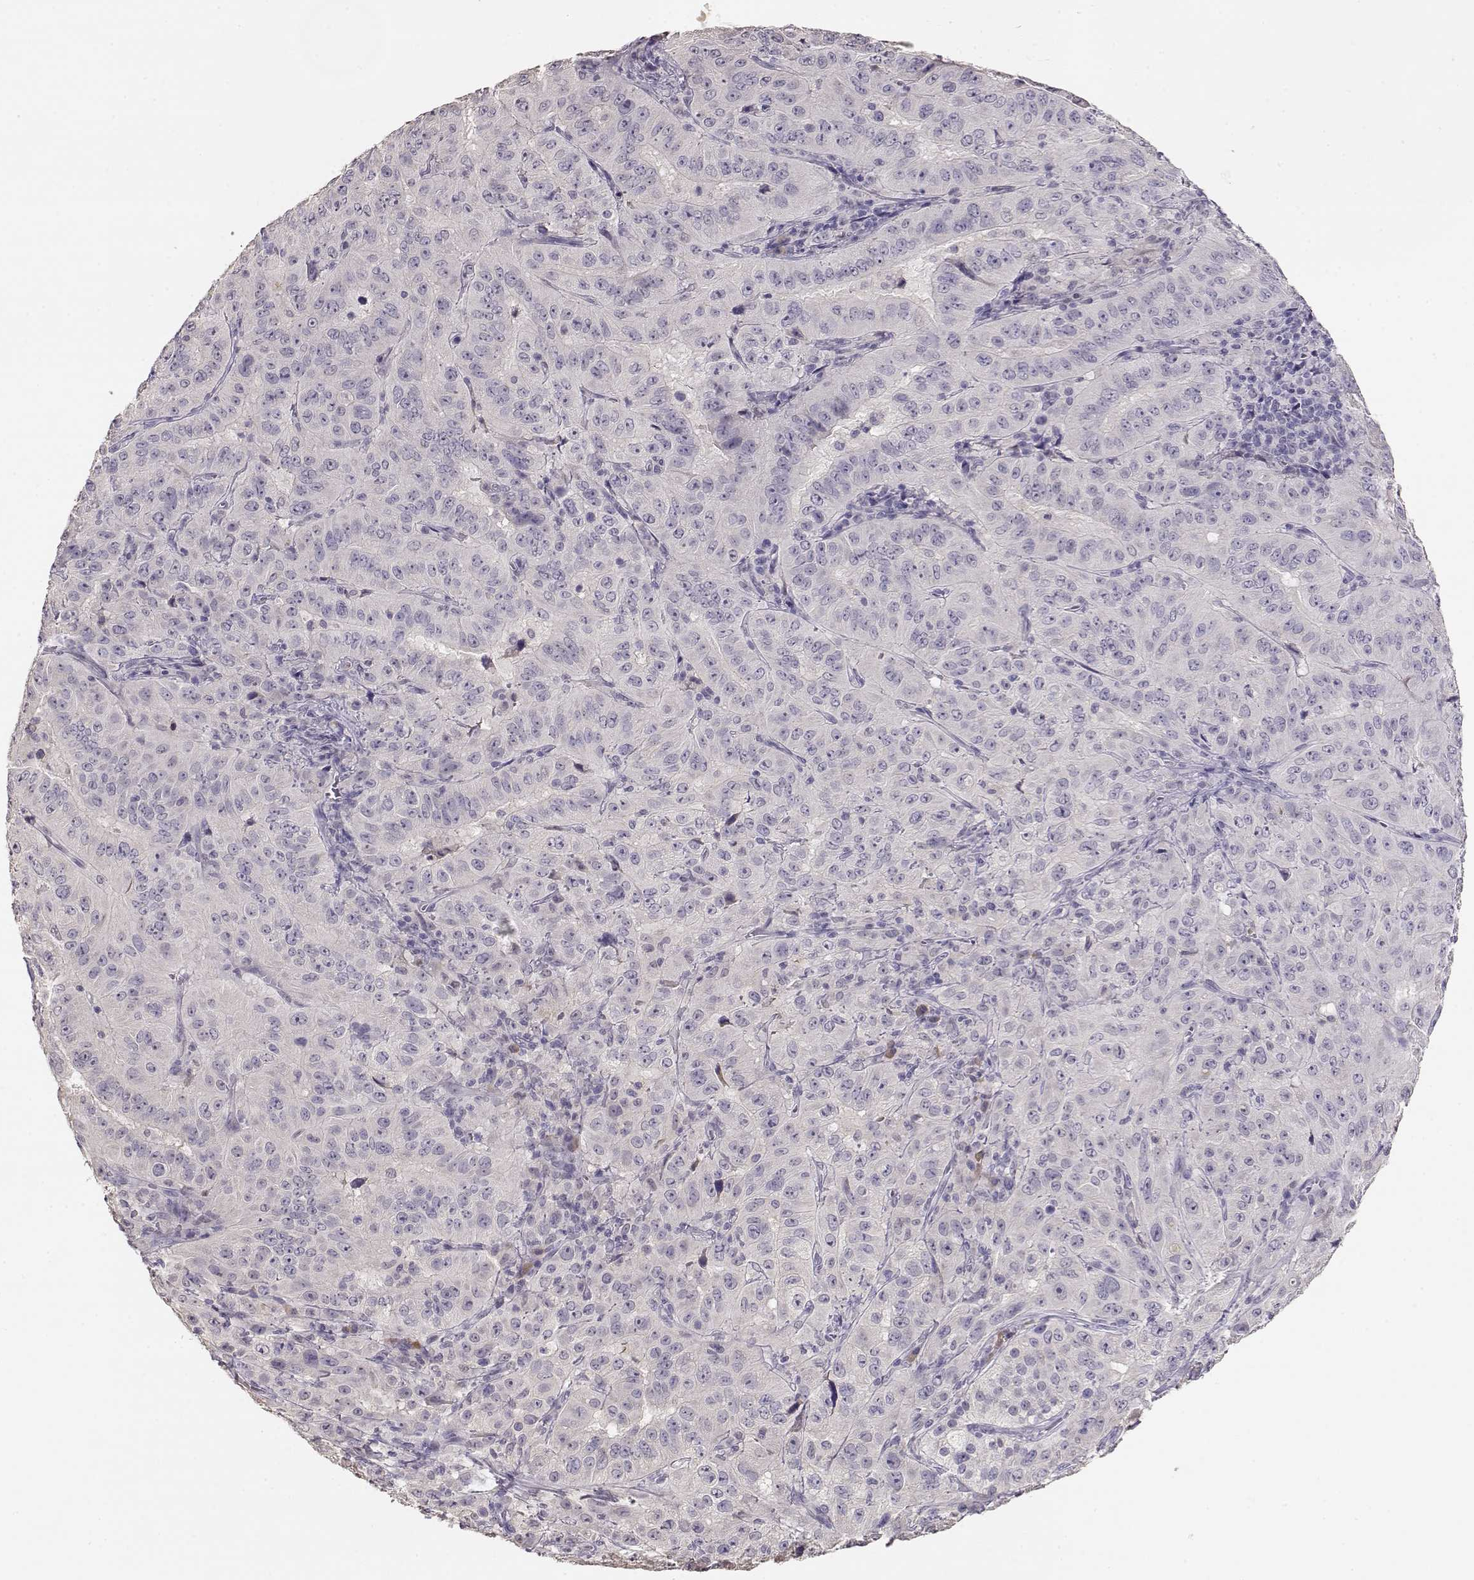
{"staining": {"intensity": "negative", "quantity": "none", "location": "none"}, "tissue": "pancreatic cancer", "cell_type": "Tumor cells", "image_type": "cancer", "snomed": [{"axis": "morphology", "description": "Adenocarcinoma, NOS"}, {"axis": "topography", "description": "Pancreas"}], "caption": "Tumor cells are negative for protein expression in human adenocarcinoma (pancreatic).", "gene": "TACR1", "patient": {"sex": "male", "age": 63}}